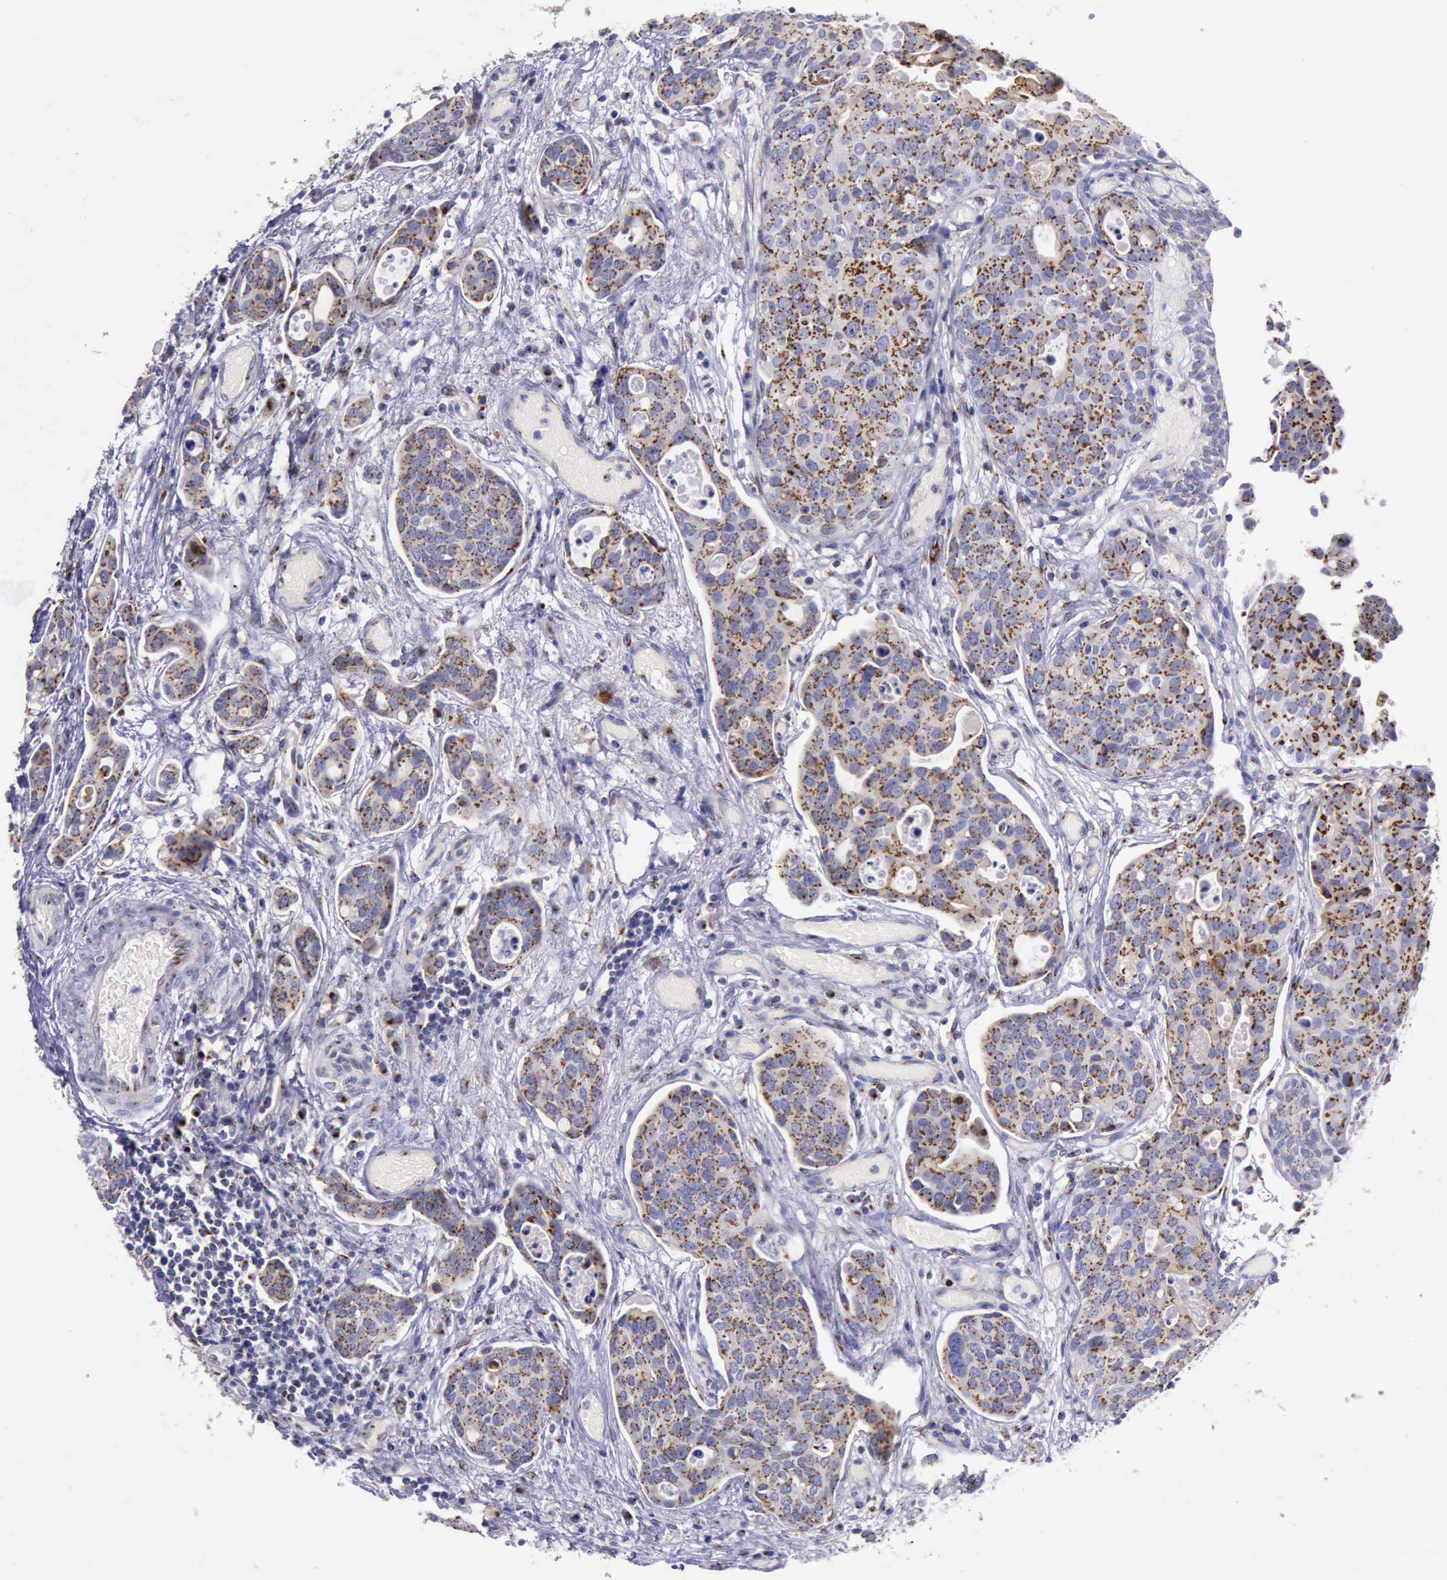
{"staining": {"intensity": "strong", "quantity": ">75%", "location": "cytoplasmic/membranous"}, "tissue": "urothelial cancer", "cell_type": "Tumor cells", "image_type": "cancer", "snomed": [{"axis": "morphology", "description": "Urothelial carcinoma, High grade"}, {"axis": "topography", "description": "Urinary bladder"}], "caption": "Protein analysis of high-grade urothelial carcinoma tissue reveals strong cytoplasmic/membranous staining in approximately >75% of tumor cells. Ihc stains the protein of interest in brown and the nuclei are stained blue.", "gene": "GOLGA5", "patient": {"sex": "male", "age": 78}}